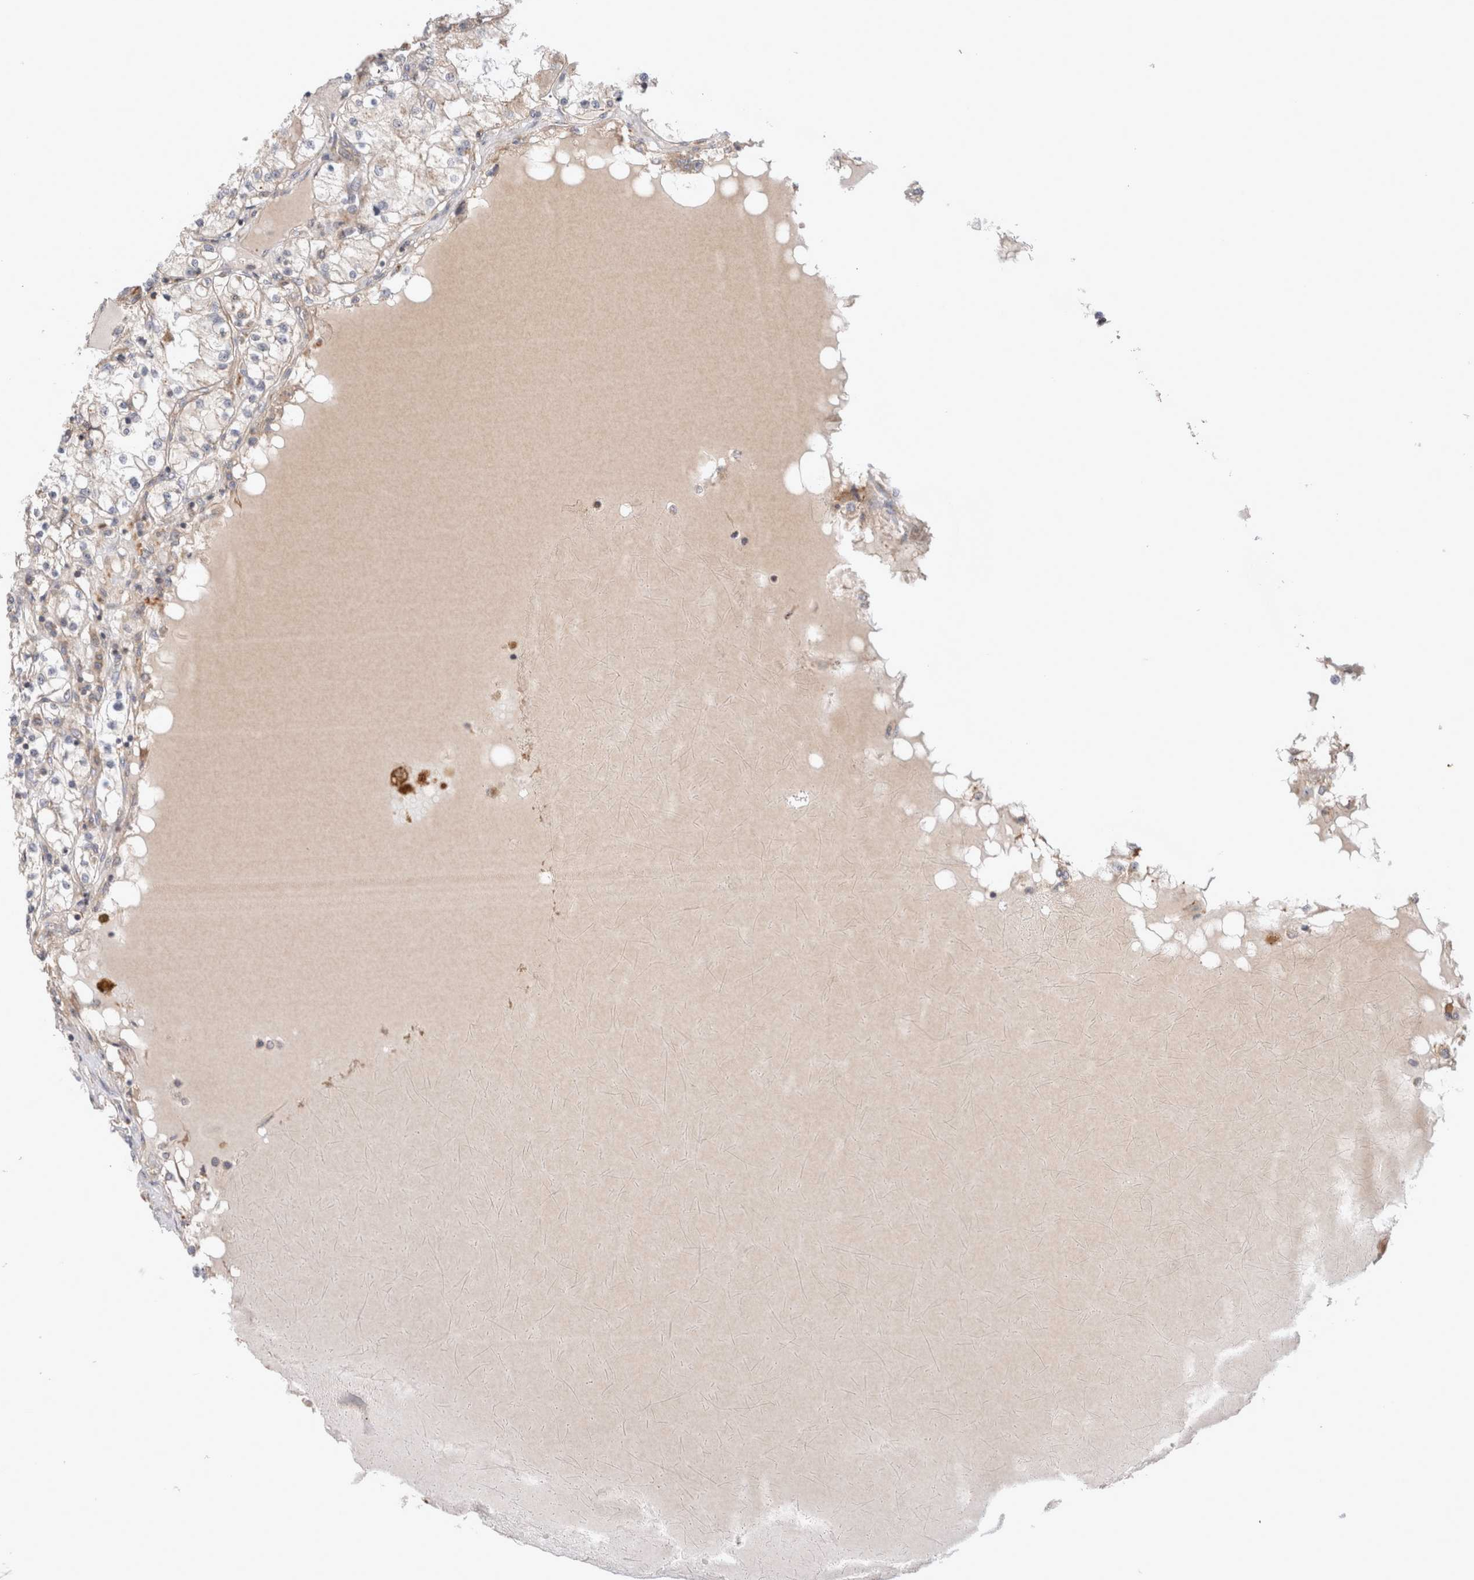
{"staining": {"intensity": "weak", "quantity": "<25%", "location": "cytoplasmic/membranous"}, "tissue": "renal cancer", "cell_type": "Tumor cells", "image_type": "cancer", "snomed": [{"axis": "morphology", "description": "Adenocarcinoma, NOS"}, {"axis": "topography", "description": "Kidney"}], "caption": "Tumor cells show no significant protein staining in renal cancer.", "gene": "VPS28", "patient": {"sex": "male", "age": 68}}